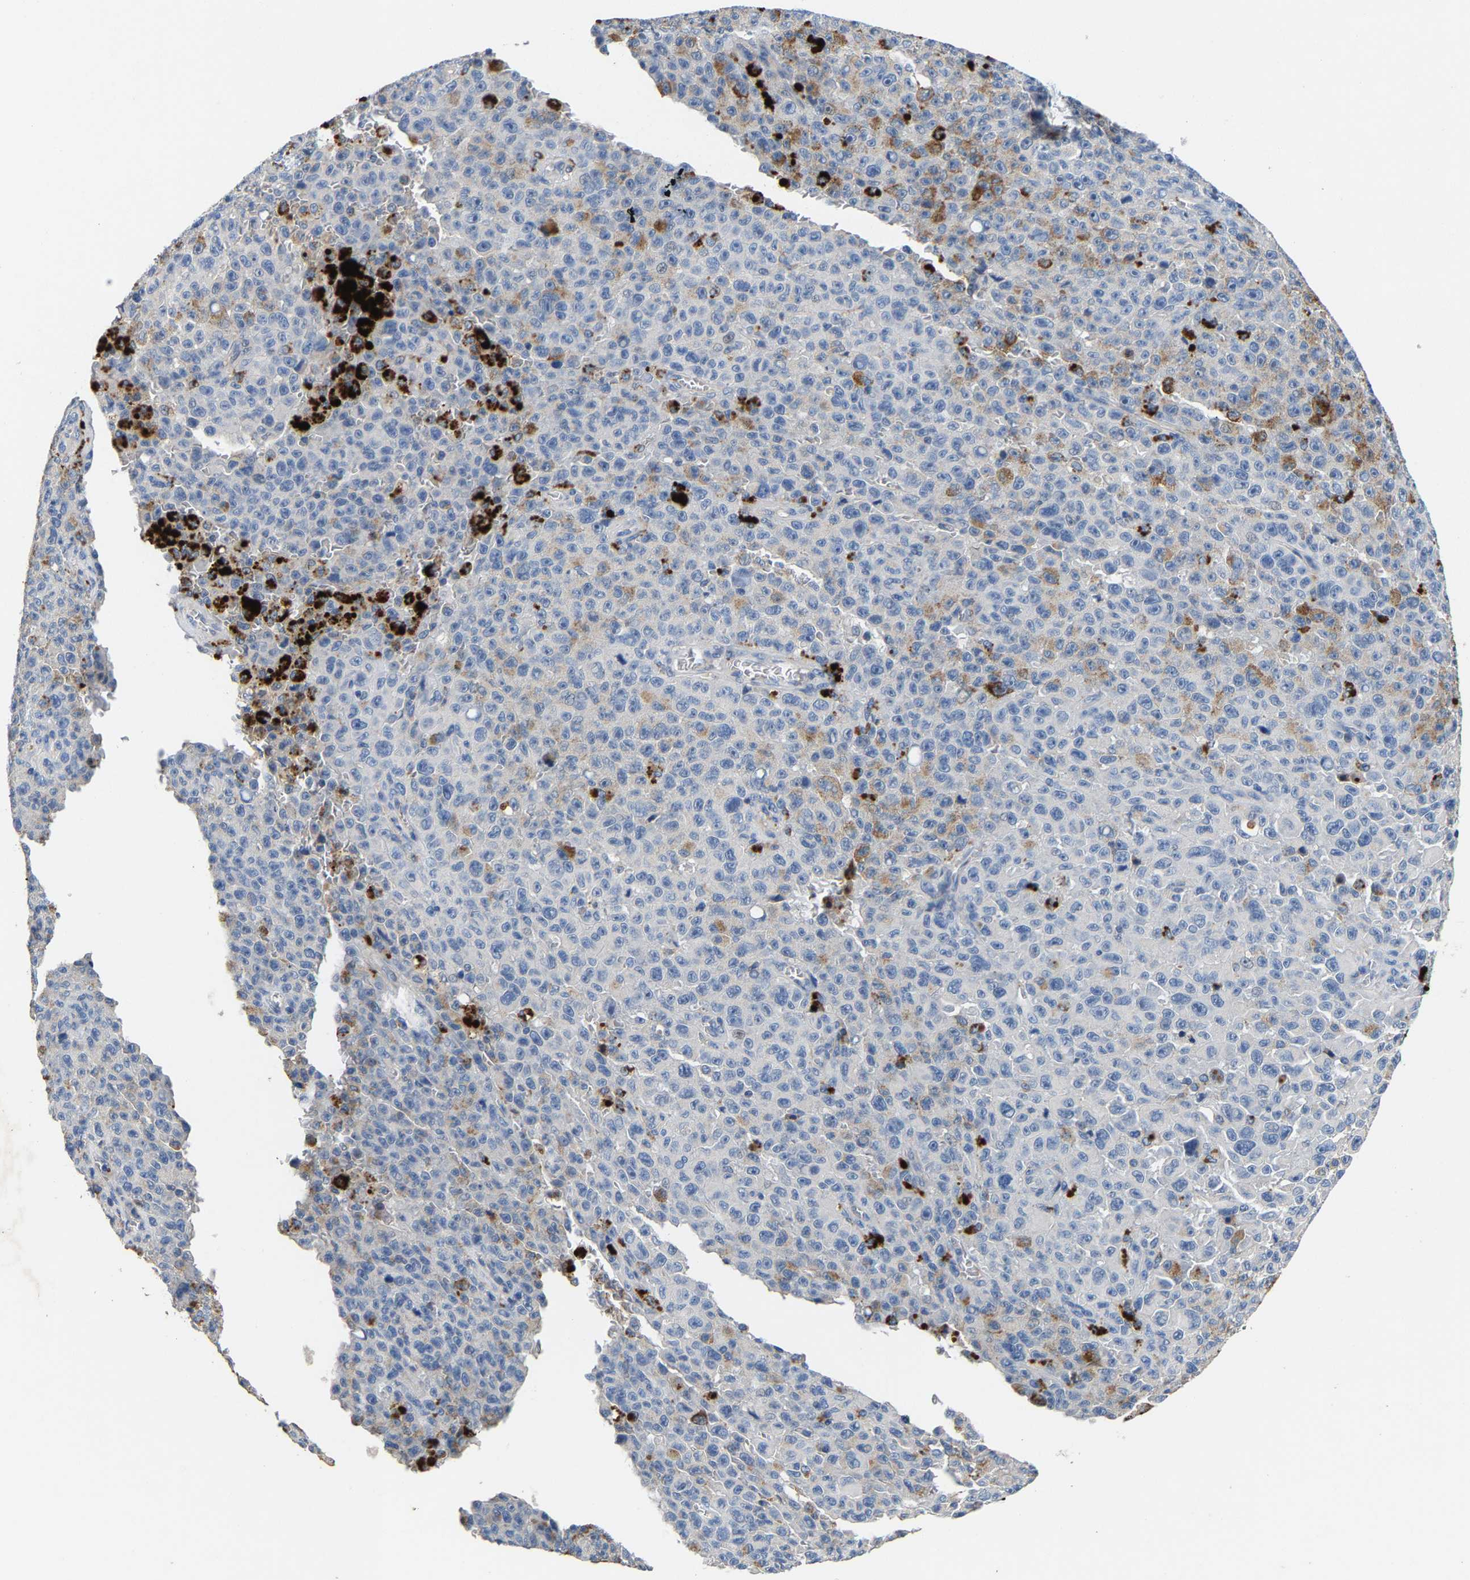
{"staining": {"intensity": "moderate", "quantity": "<25%", "location": "cytoplasmic/membranous"}, "tissue": "melanoma", "cell_type": "Tumor cells", "image_type": "cancer", "snomed": [{"axis": "morphology", "description": "Malignant melanoma, NOS"}, {"axis": "topography", "description": "Skin"}], "caption": "Human melanoma stained for a protein (brown) shows moderate cytoplasmic/membranous positive staining in approximately <25% of tumor cells.", "gene": "CCDC171", "patient": {"sex": "female", "age": 82}}